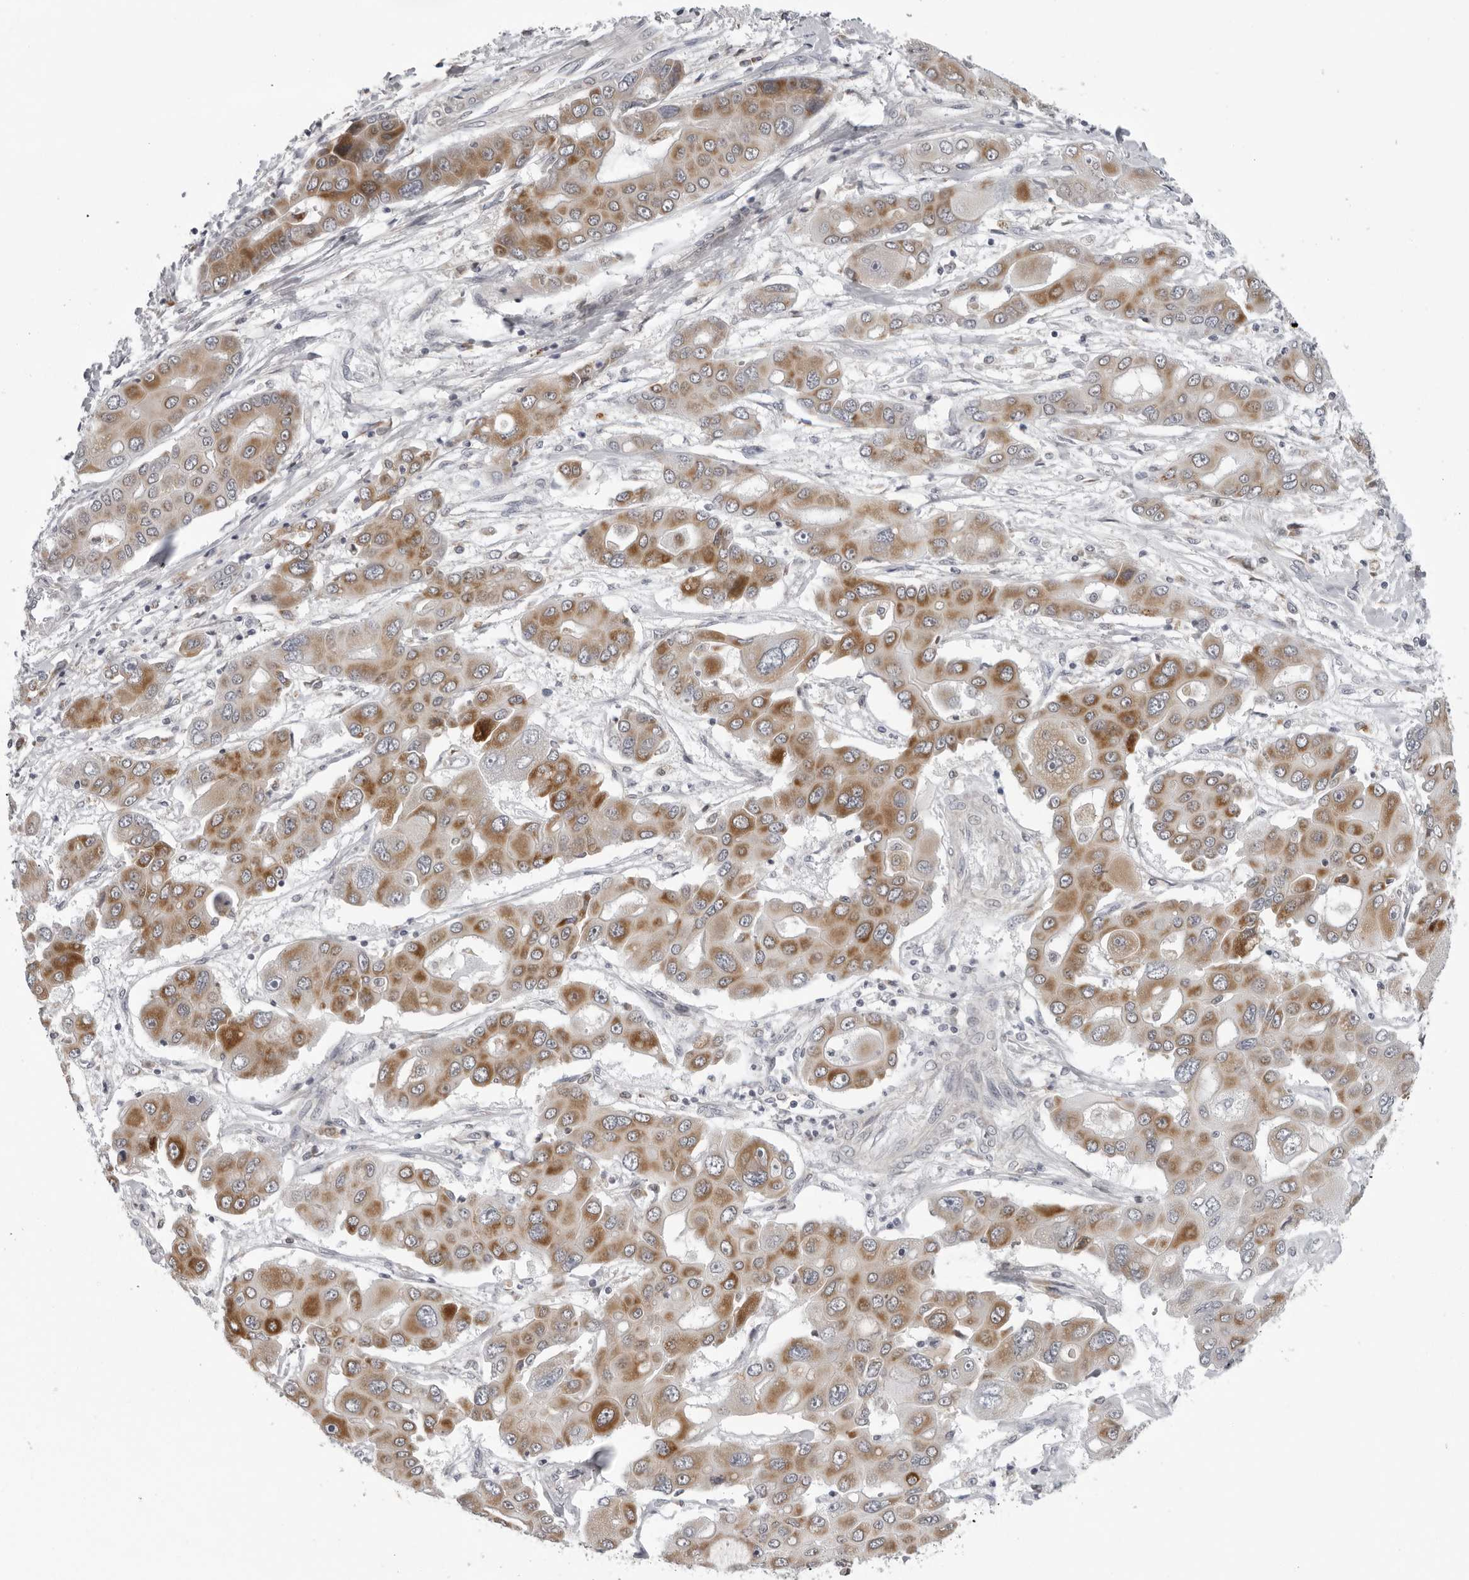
{"staining": {"intensity": "moderate", "quantity": ">75%", "location": "cytoplasmic/membranous"}, "tissue": "liver cancer", "cell_type": "Tumor cells", "image_type": "cancer", "snomed": [{"axis": "morphology", "description": "Cholangiocarcinoma"}, {"axis": "topography", "description": "Liver"}], "caption": "High-power microscopy captured an immunohistochemistry photomicrograph of cholangiocarcinoma (liver), revealing moderate cytoplasmic/membranous staining in approximately >75% of tumor cells.", "gene": "CPT2", "patient": {"sex": "male", "age": 67}}